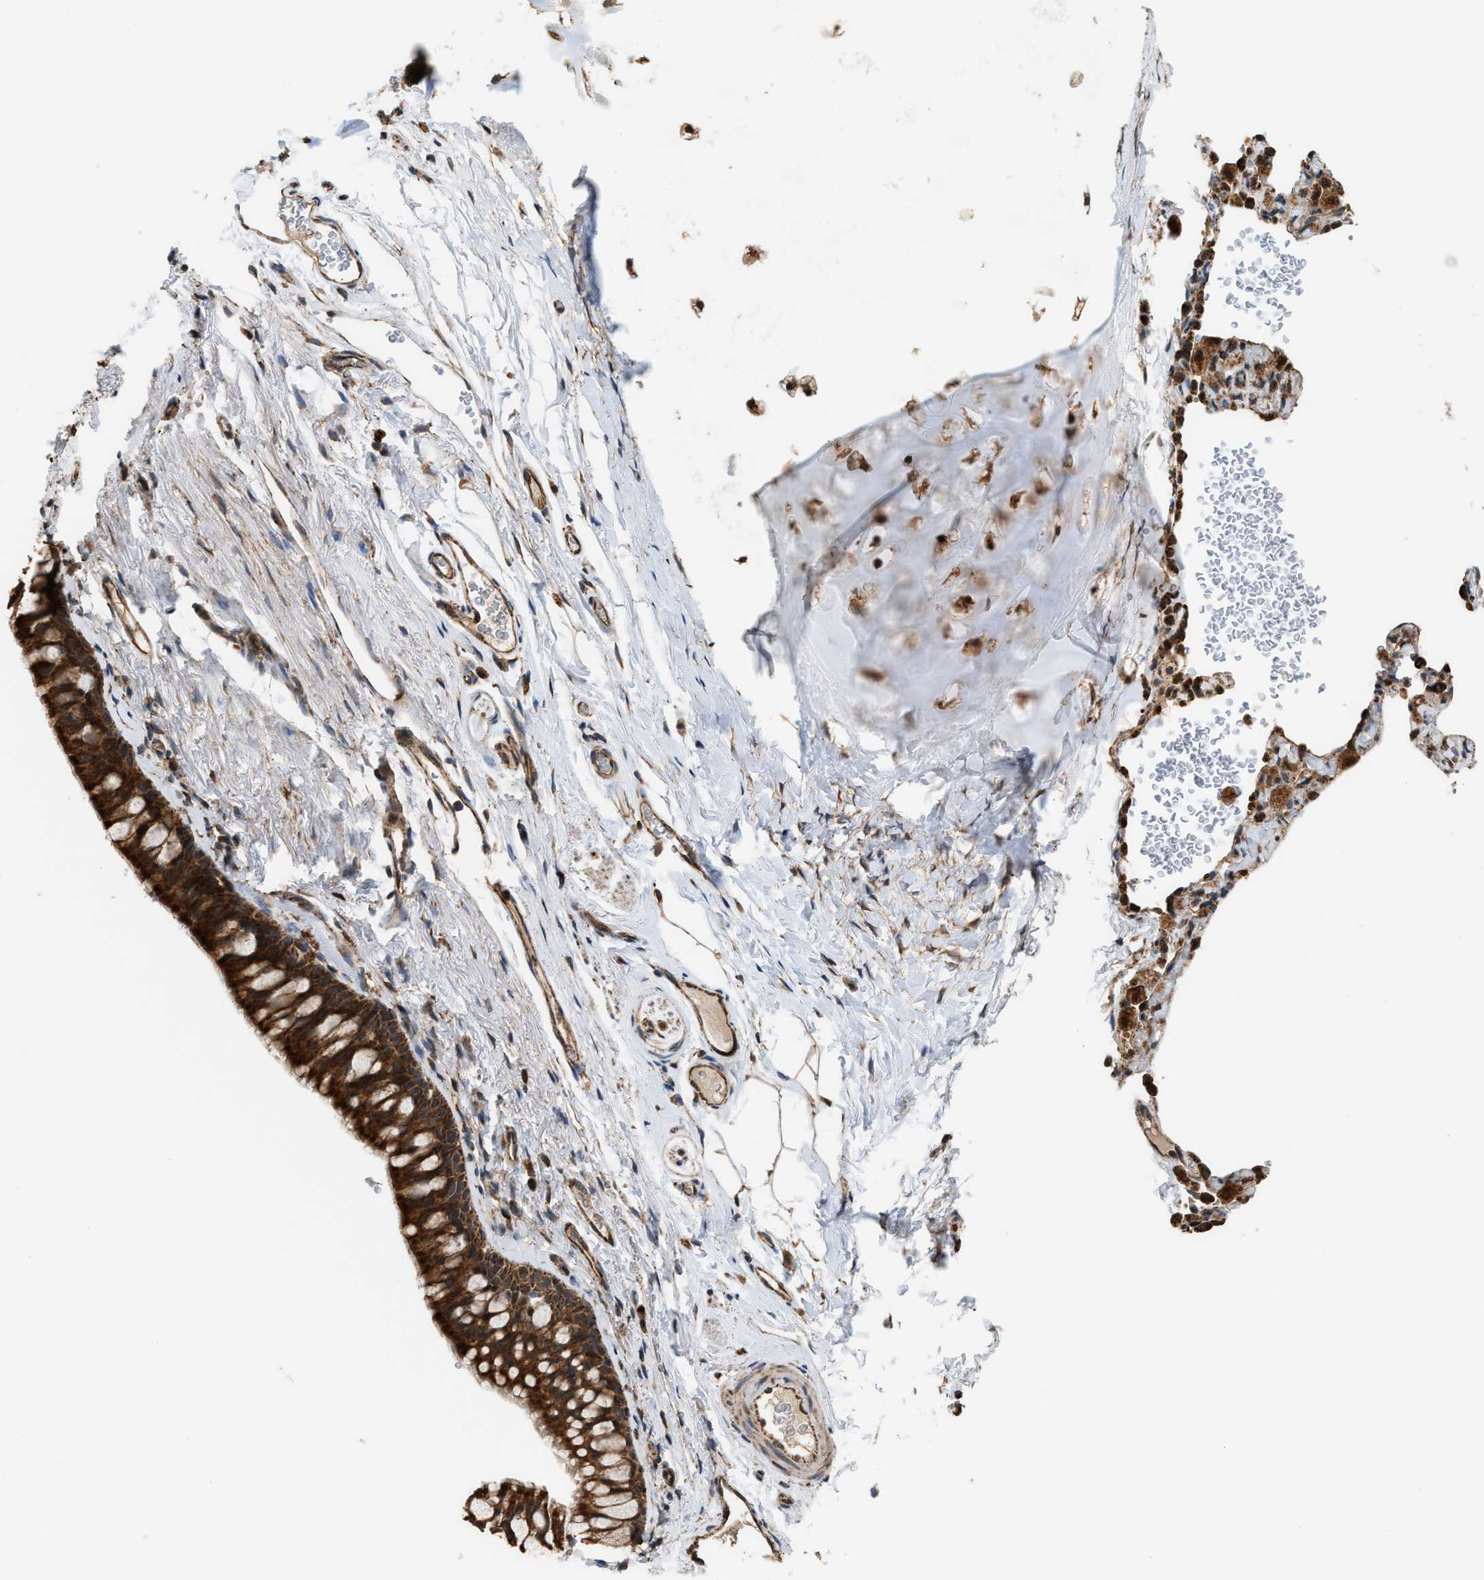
{"staining": {"intensity": "strong", "quantity": ">75%", "location": "cytoplasmic/membranous"}, "tissue": "bronchus", "cell_type": "Respiratory epithelial cells", "image_type": "normal", "snomed": [{"axis": "morphology", "description": "Normal tissue, NOS"}, {"axis": "topography", "description": "Cartilage tissue"}, {"axis": "topography", "description": "Bronchus"}], "caption": "DAB immunohistochemical staining of benign bronchus displays strong cytoplasmic/membranous protein staining in about >75% of respiratory epithelial cells.", "gene": "SGSM2", "patient": {"sex": "female", "age": 53}}